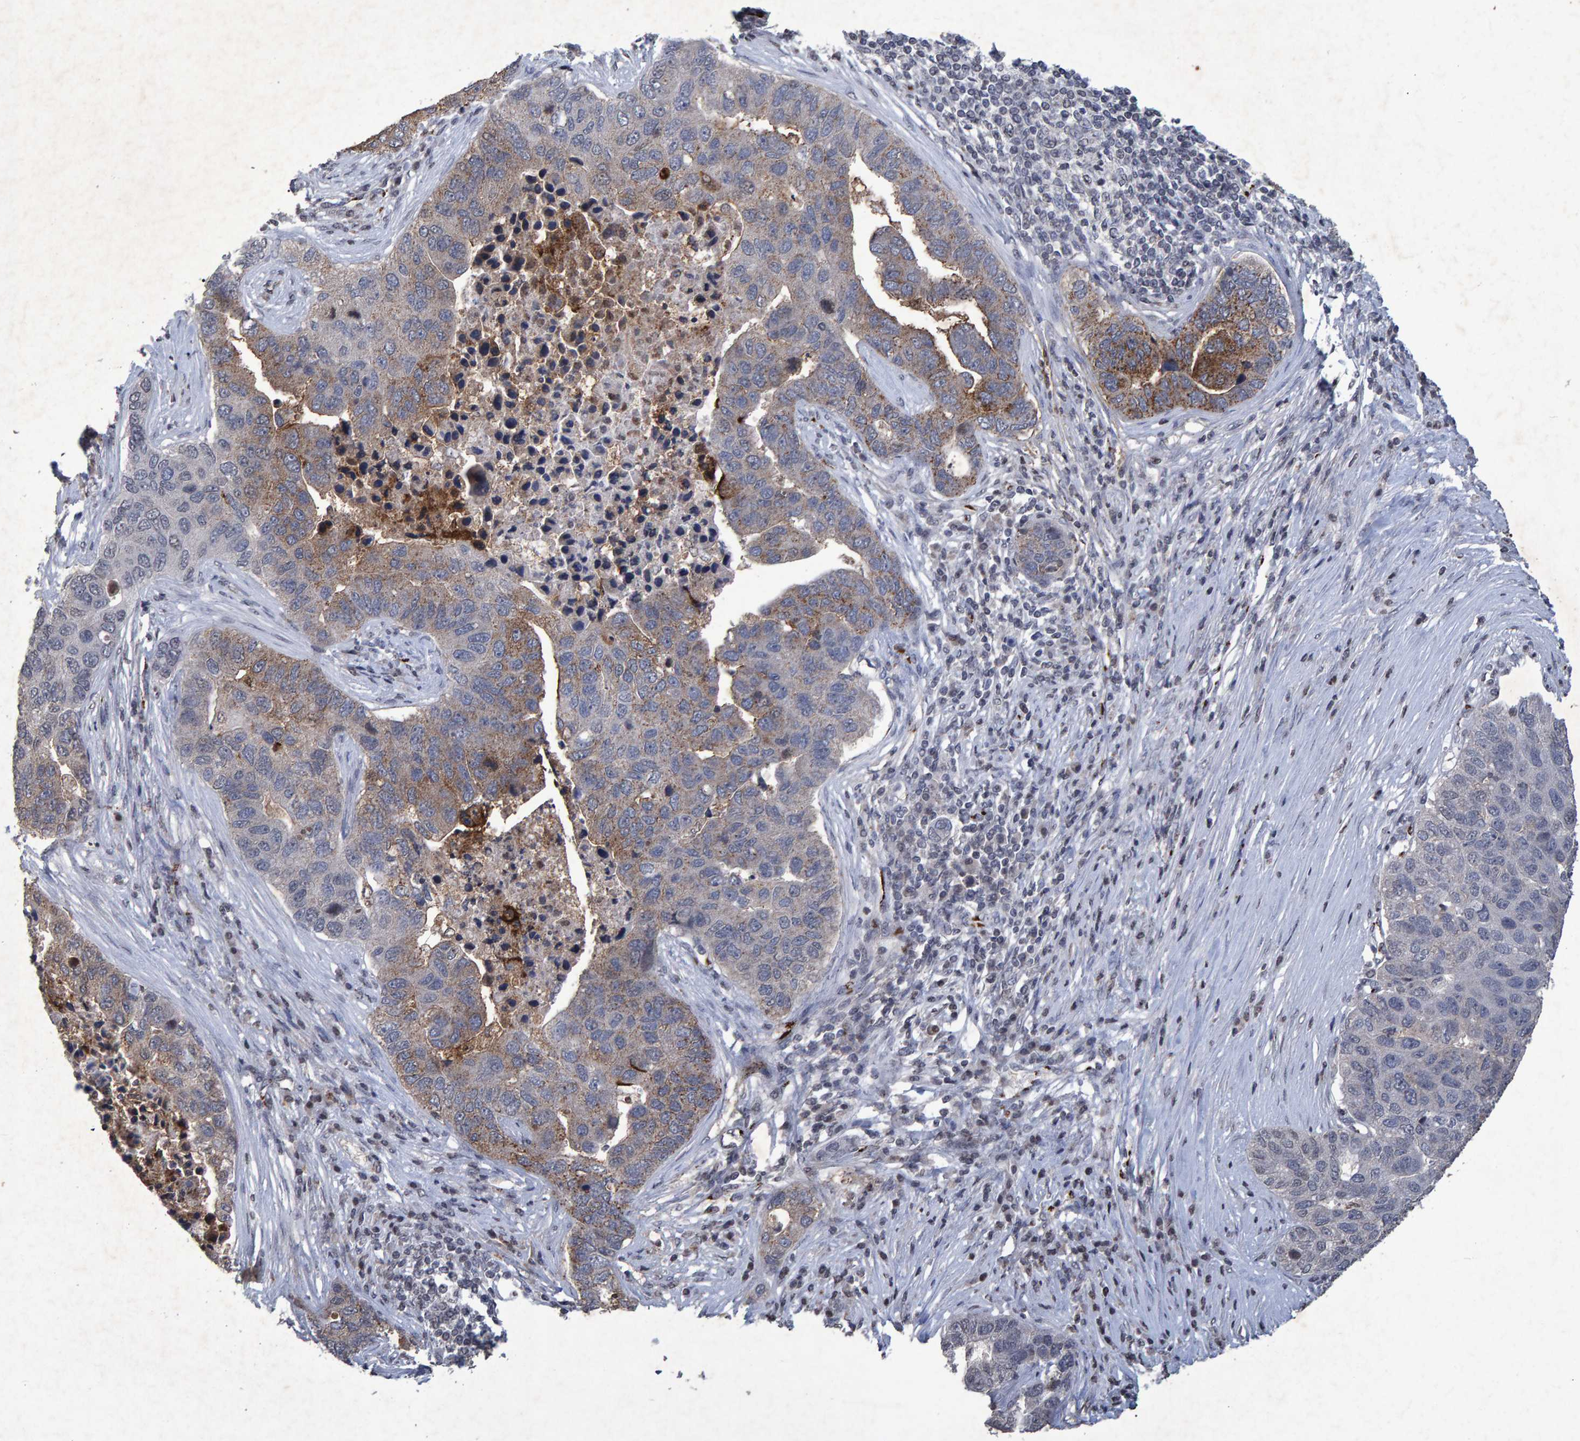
{"staining": {"intensity": "moderate", "quantity": "25%-75%", "location": "cytoplasmic/membranous"}, "tissue": "pancreatic cancer", "cell_type": "Tumor cells", "image_type": "cancer", "snomed": [{"axis": "morphology", "description": "Adenocarcinoma, NOS"}, {"axis": "topography", "description": "Pancreas"}], "caption": "High-magnification brightfield microscopy of pancreatic cancer stained with DAB (3,3'-diaminobenzidine) (brown) and counterstained with hematoxylin (blue). tumor cells exhibit moderate cytoplasmic/membranous positivity is present in approximately25%-75% of cells. Nuclei are stained in blue.", "gene": "GALC", "patient": {"sex": "female", "age": 61}}